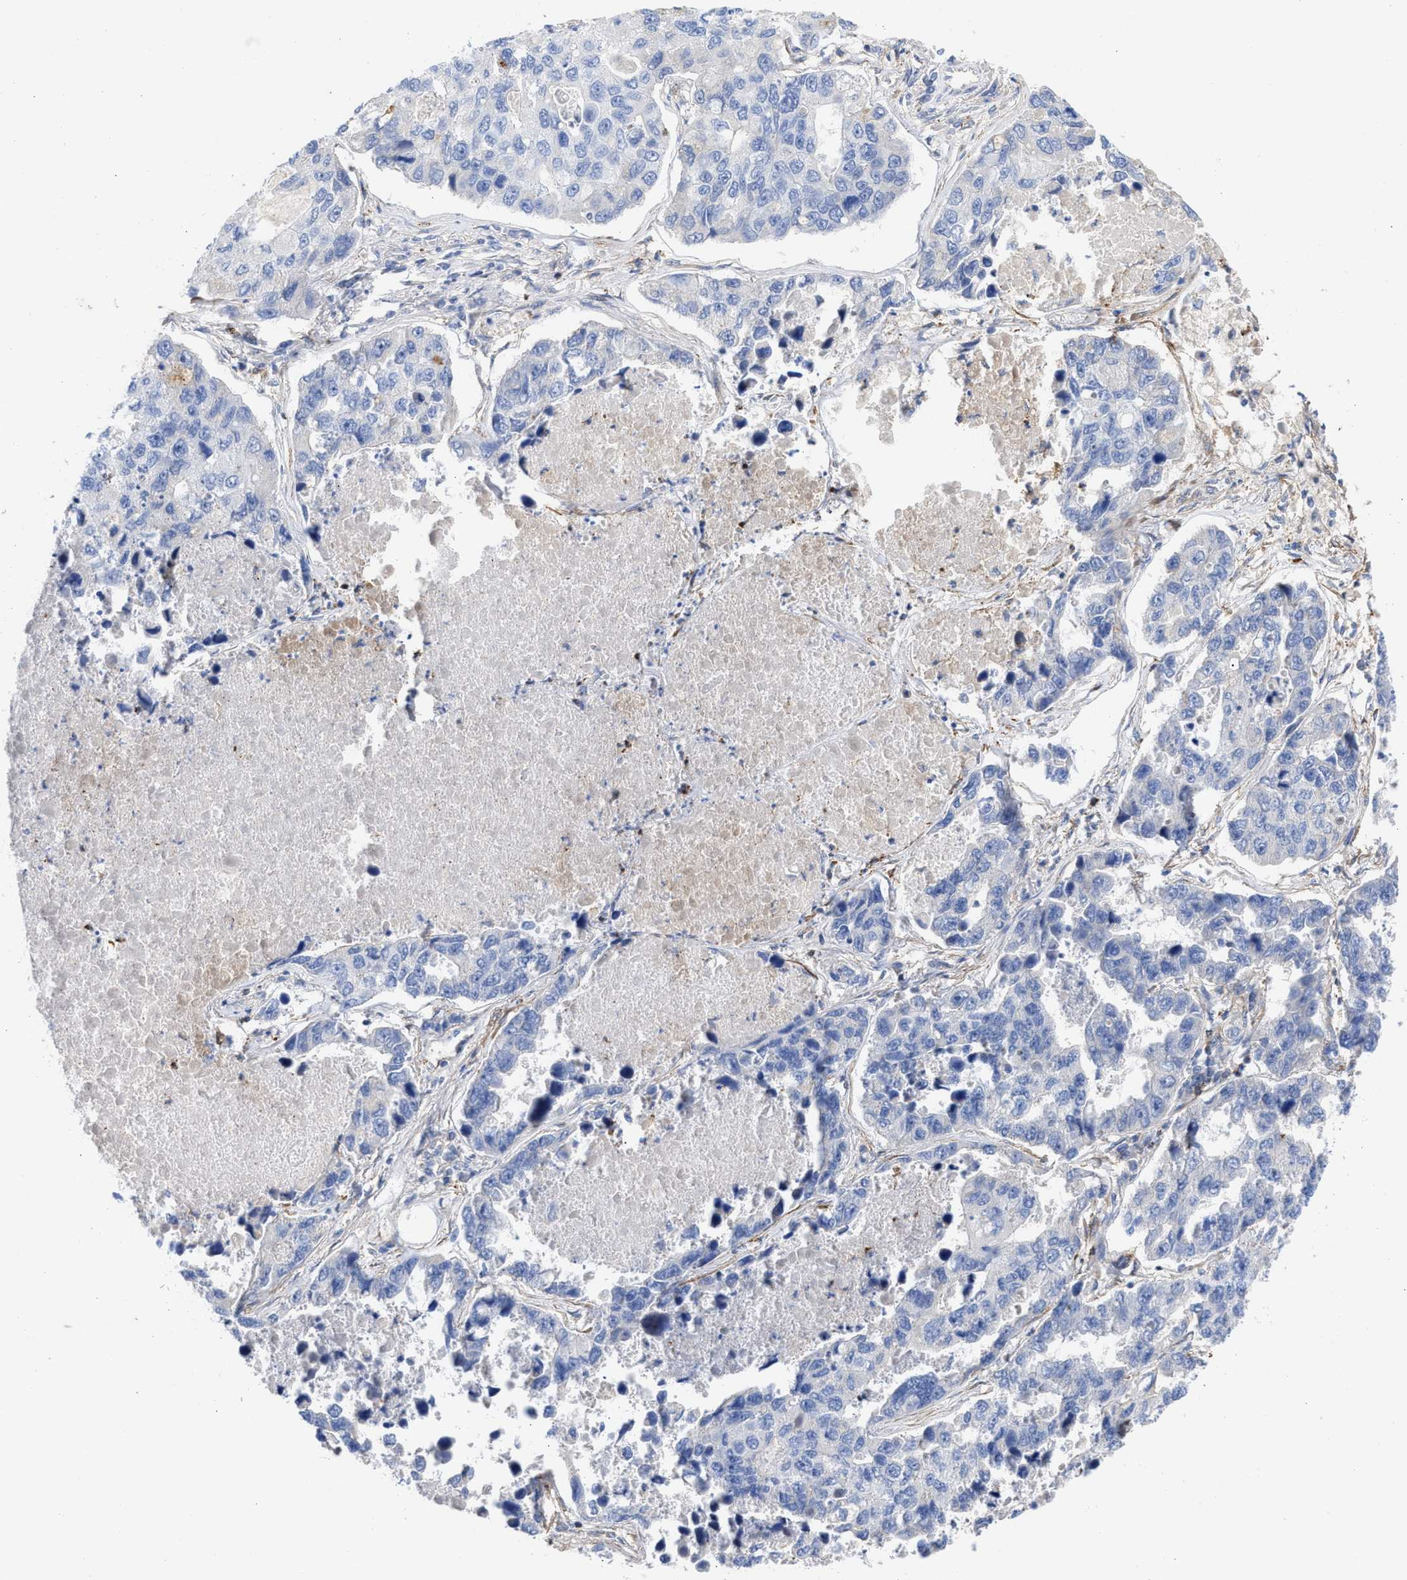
{"staining": {"intensity": "negative", "quantity": "none", "location": "none"}, "tissue": "lung cancer", "cell_type": "Tumor cells", "image_type": "cancer", "snomed": [{"axis": "morphology", "description": "Adenocarcinoma, NOS"}, {"axis": "topography", "description": "Lung"}], "caption": "The photomicrograph exhibits no staining of tumor cells in lung adenocarcinoma. (Brightfield microscopy of DAB immunohistochemistry at high magnification).", "gene": "HS3ST5", "patient": {"sex": "male", "age": 64}}